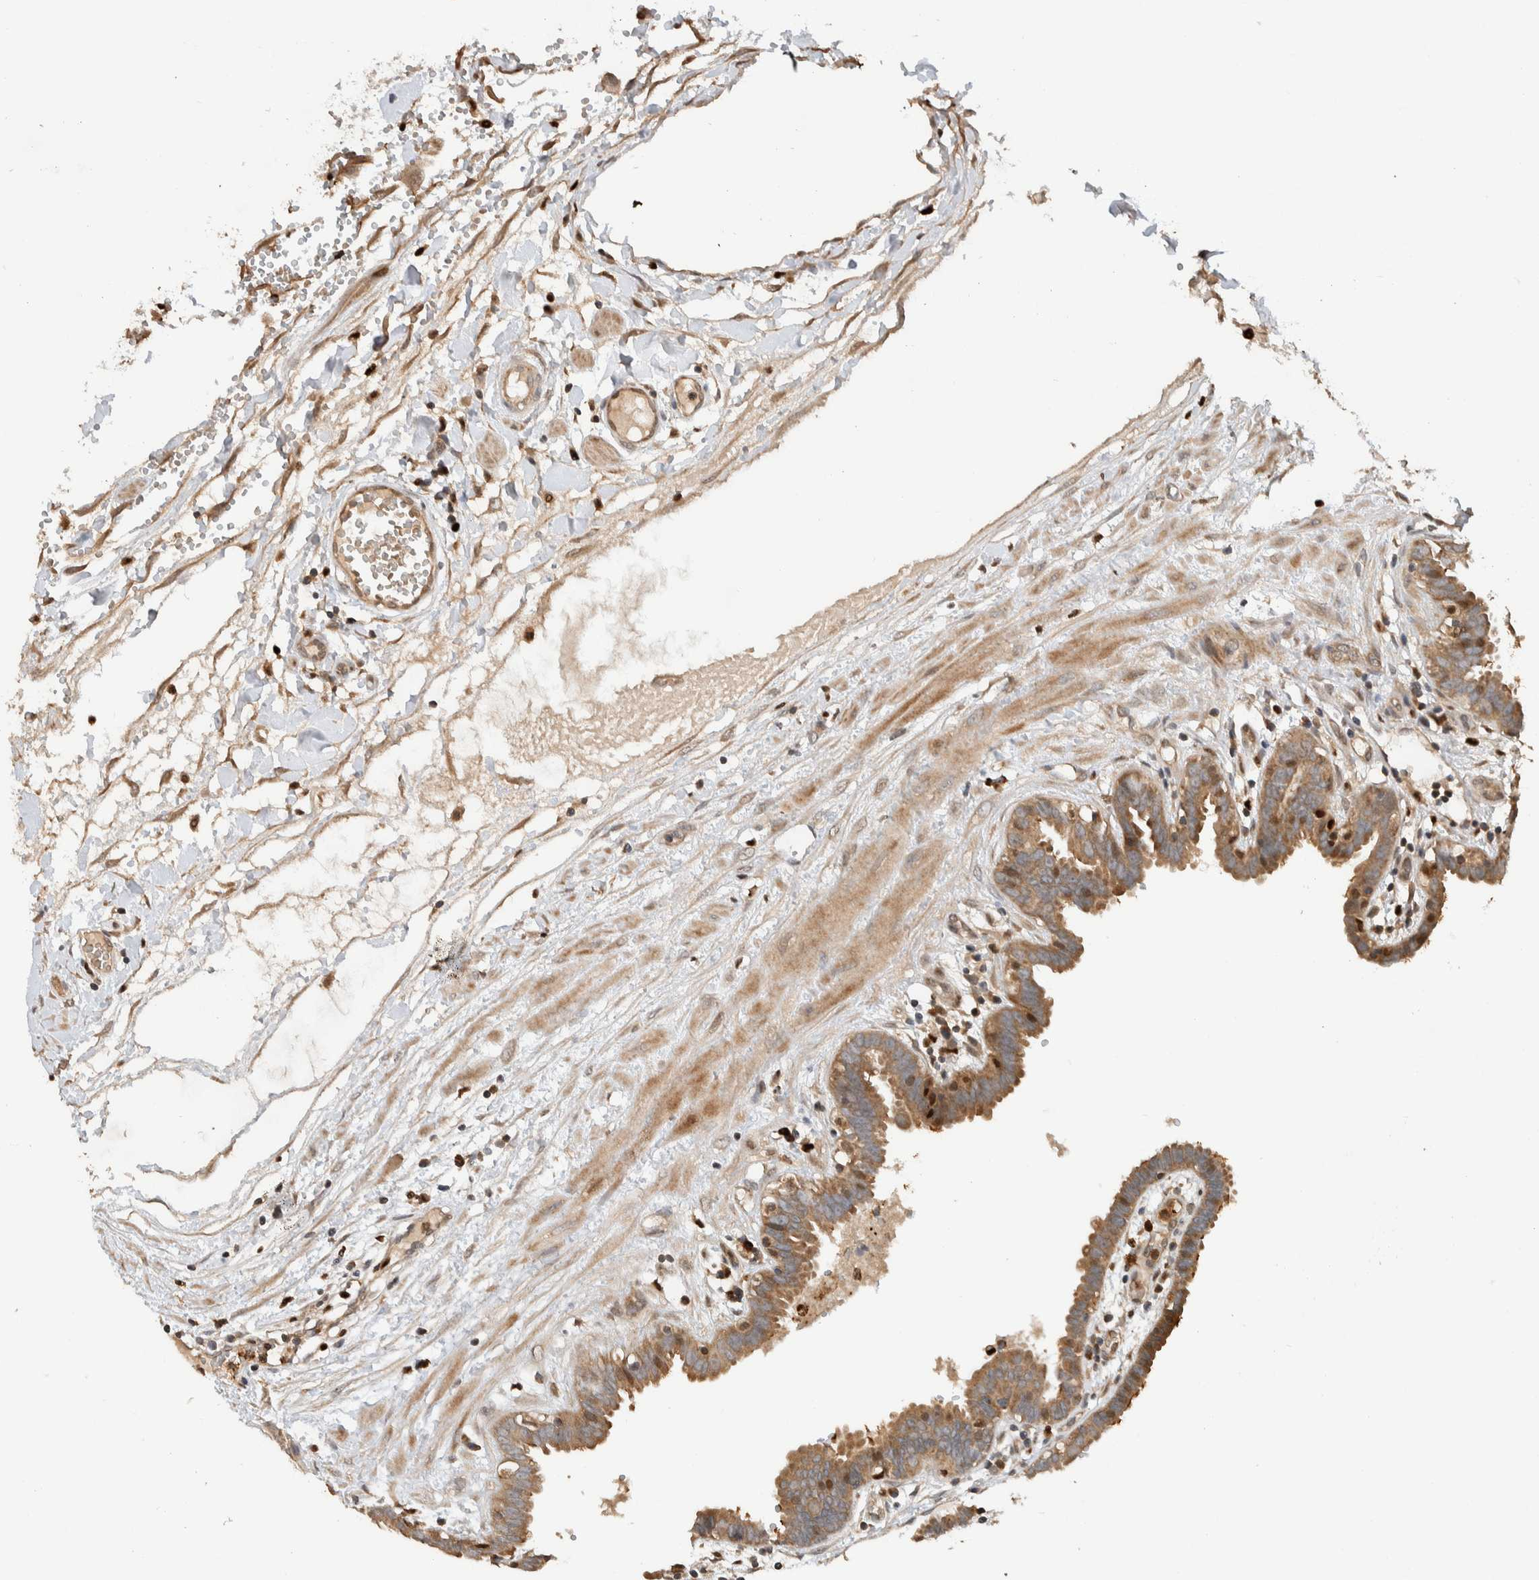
{"staining": {"intensity": "moderate", "quantity": ">75%", "location": "cytoplasmic/membranous"}, "tissue": "fallopian tube", "cell_type": "Glandular cells", "image_type": "normal", "snomed": [{"axis": "morphology", "description": "Normal tissue, NOS"}, {"axis": "topography", "description": "Fallopian tube"}, {"axis": "topography", "description": "Placenta"}], "caption": "Normal fallopian tube was stained to show a protein in brown. There is medium levels of moderate cytoplasmic/membranous staining in approximately >75% of glandular cells. (brown staining indicates protein expression, while blue staining denotes nuclei).", "gene": "VPS53", "patient": {"sex": "female", "age": 32}}